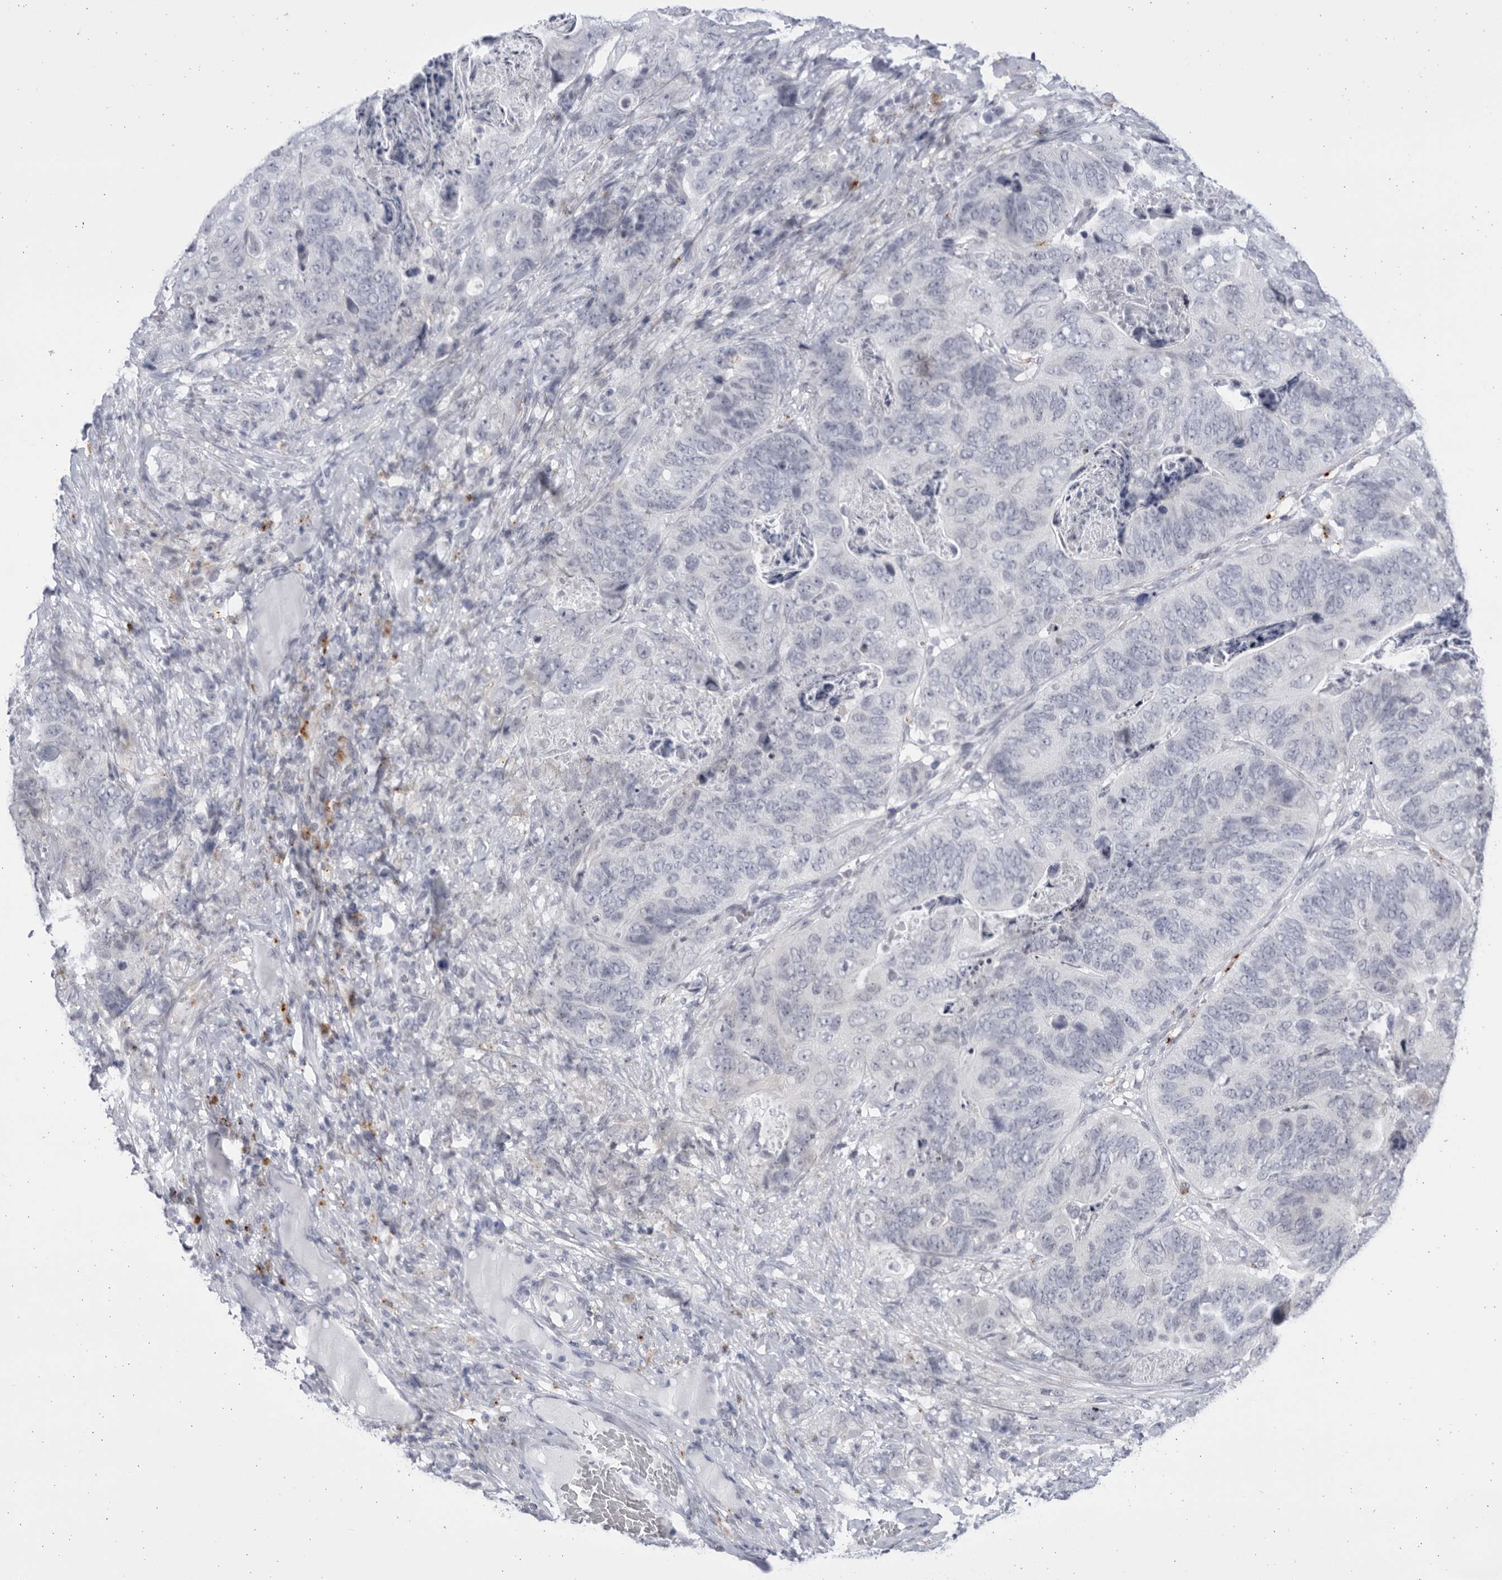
{"staining": {"intensity": "negative", "quantity": "none", "location": "none"}, "tissue": "stomach cancer", "cell_type": "Tumor cells", "image_type": "cancer", "snomed": [{"axis": "morphology", "description": "Normal tissue, NOS"}, {"axis": "morphology", "description": "Adenocarcinoma, NOS"}, {"axis": "topography", "description": "Stomach"}], "caption": "DAB immunohistochemical staining of stomach cancer (adenocarcinoma) shows no significant expression in tumor cells.", "gene": "CCDC181", "patient": {"sex": "female", "age": 89}}